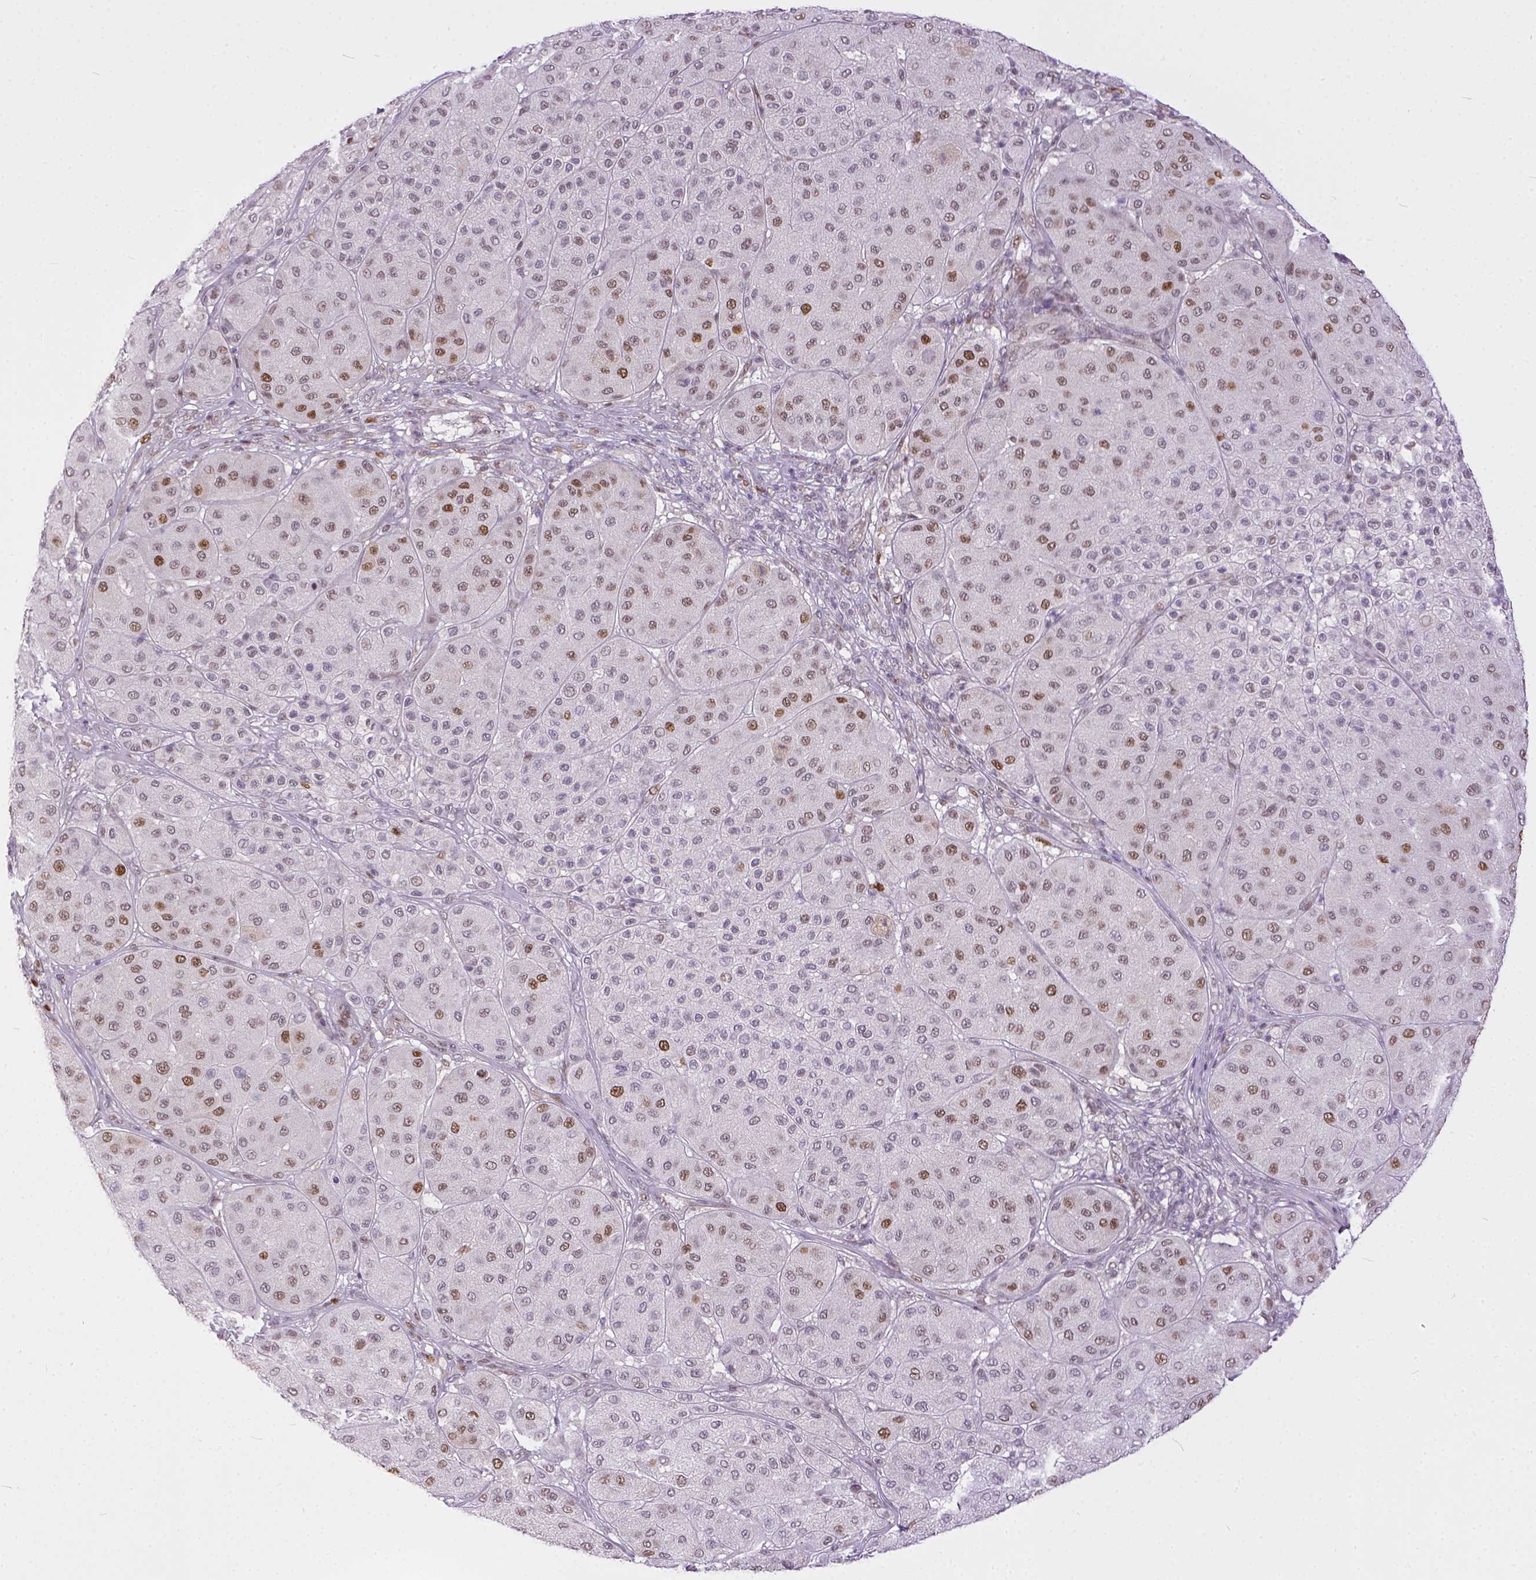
{"staining": {"intensity": "moderate", "quantity": "<25%", "location": "nuclear"}, "tissue": "melanoma", "cell_type": "Tumor cells", "image_type": "cancer", "snomed": [{"axis": "morphology", "description": "Malignant melanoma, Metastatic site"}, {"axis": "topography", "description": "Smooth muscle"}], "caption": "This histopathology image exhibits melanoma stained with immunohistochemistry (IHC) to label a protein in brown. The nuclear of tumor cells show moderate positivity for the protein. Nuclei are counter-stained blue.", "gene": "ERCC1", "patient": {"sex": "male", "age": 41}}